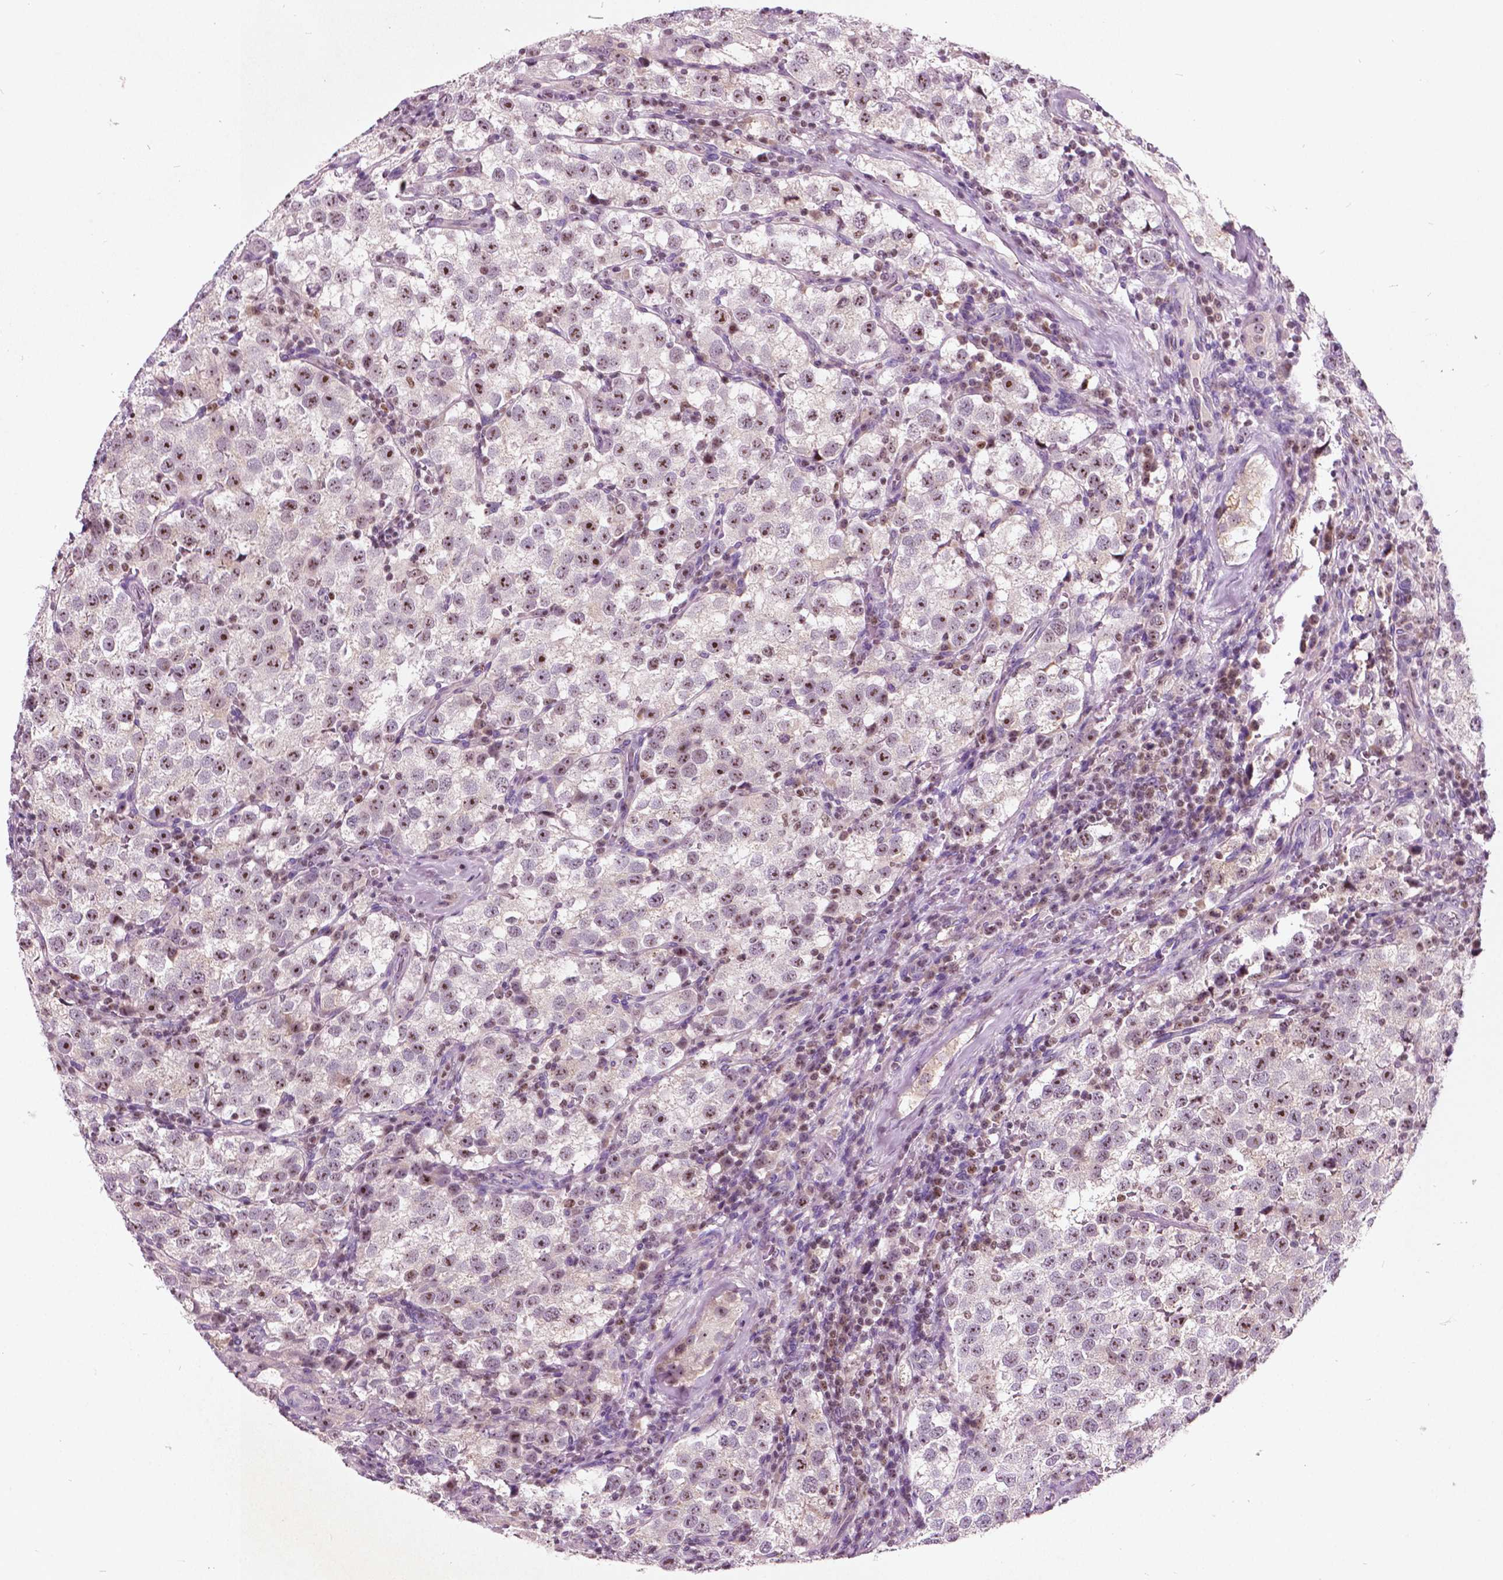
{"staining": {"intensity": "moderate", "quantity": "25%-75%", "location": "nuclear"}, "tissue": "testis cancer", "cell_type": "Tumor cells", "image_type": "cancer", "snomed": [{"axis": "morphology", "description": "Seminoma, NOS"}, {"axis": "topography", "description": "Testis"}], "caption": "Tumor cells show medium levels of moderate nuclear positivity in about 25%-75% of cells in human testis seminoma.", "gene": "ODF3L2", "patient": {"sex": "male", "age": 37}}